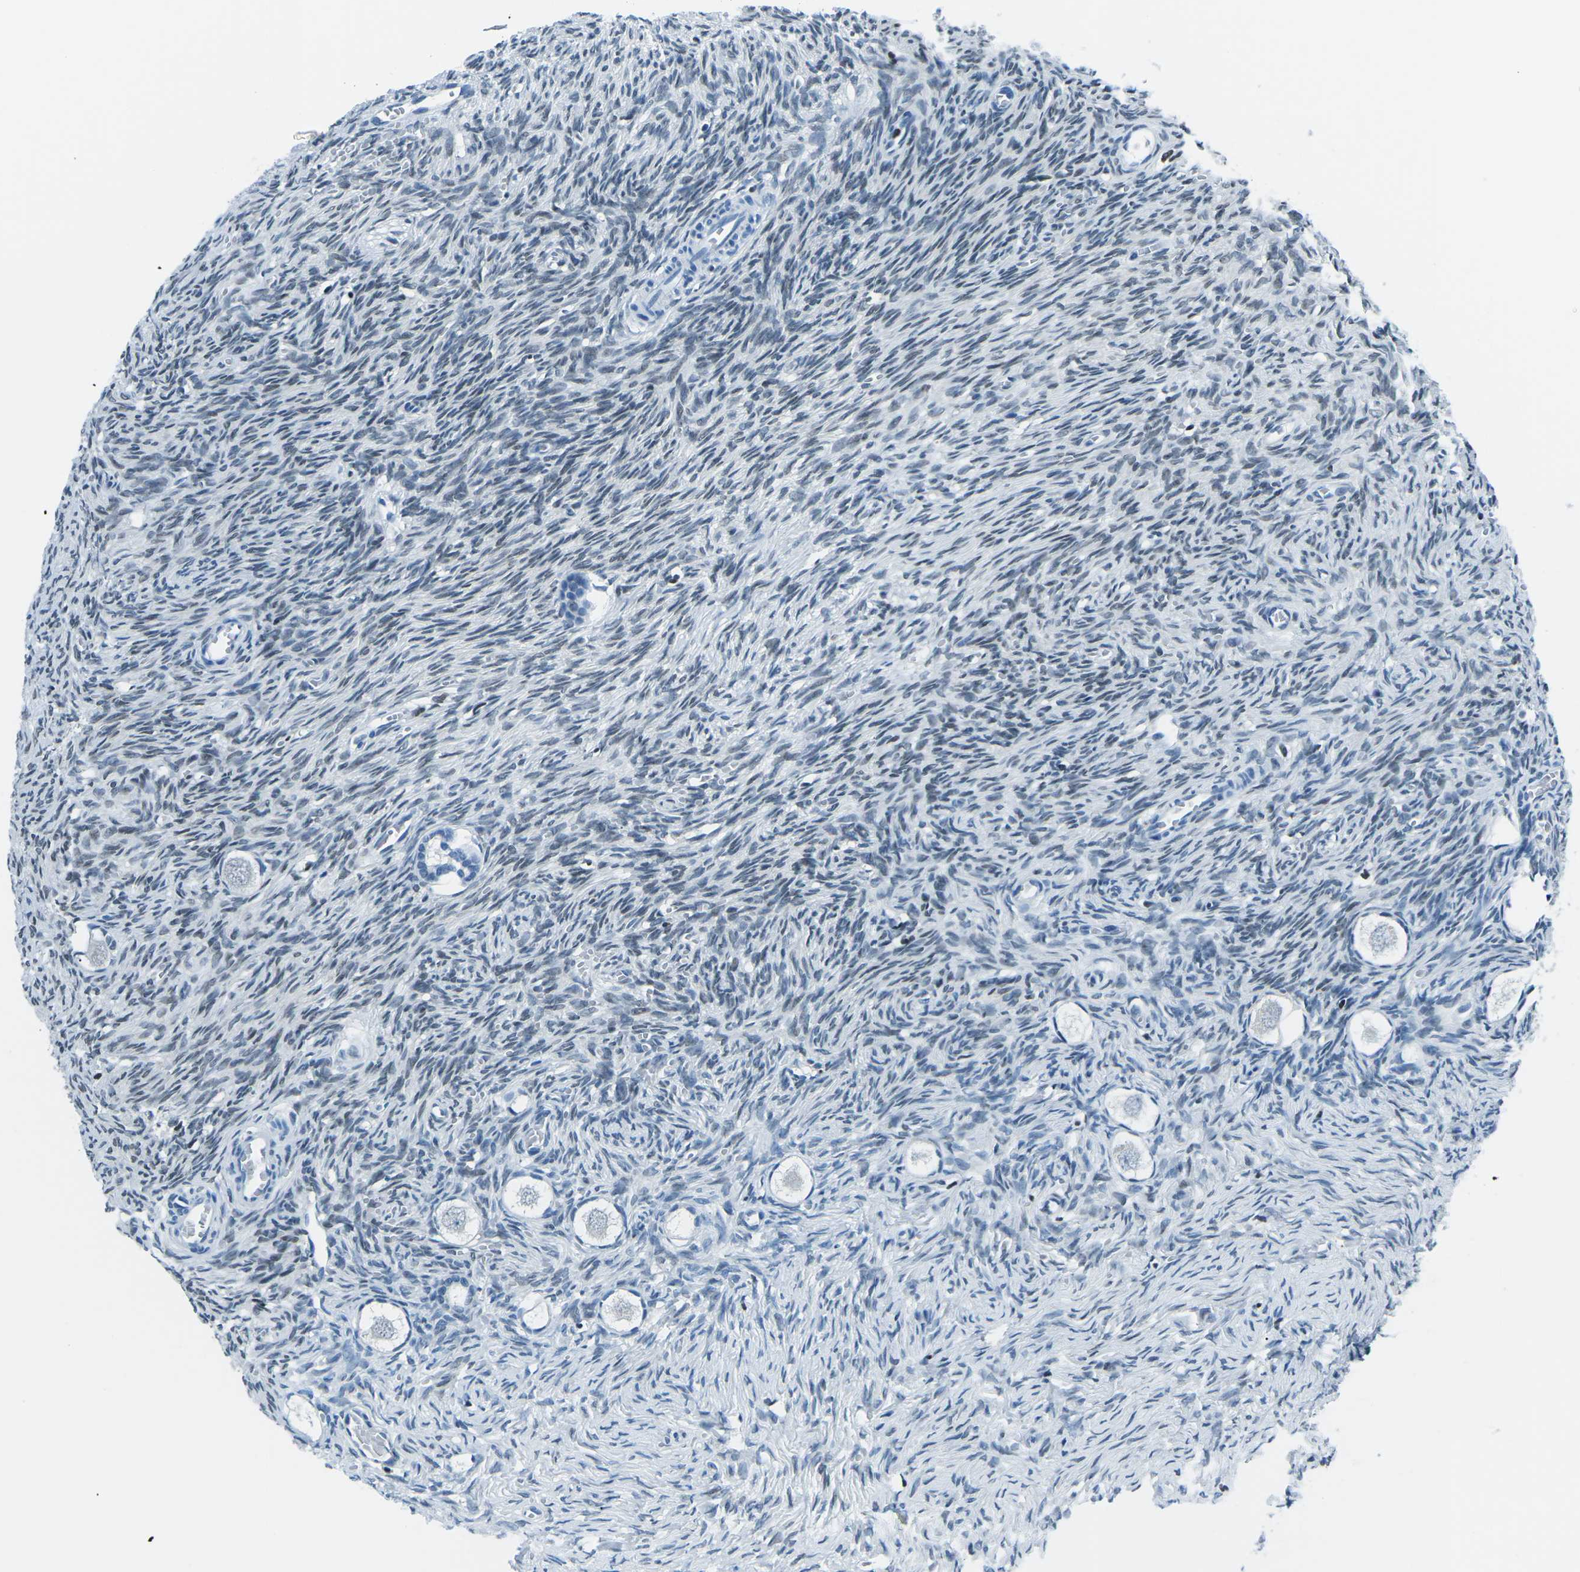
{"staining": {"intensity": "negative", "quantity": "none", "location": "none"}, "tissue": "ovary", "cell_type": "Follicle cells", "image_type": "normal", "snomed": [{"axis": "morphology", "description": "Normal tissue, NOS"}, {"axis": "topography", "description": "Ovary"}], "caption": "Human ovary stained for a protein using immunohistochemistry exhibits no expression in follicle cells.", "gene": "CELF2", "patient": {"sex": "female", "age": 27}}